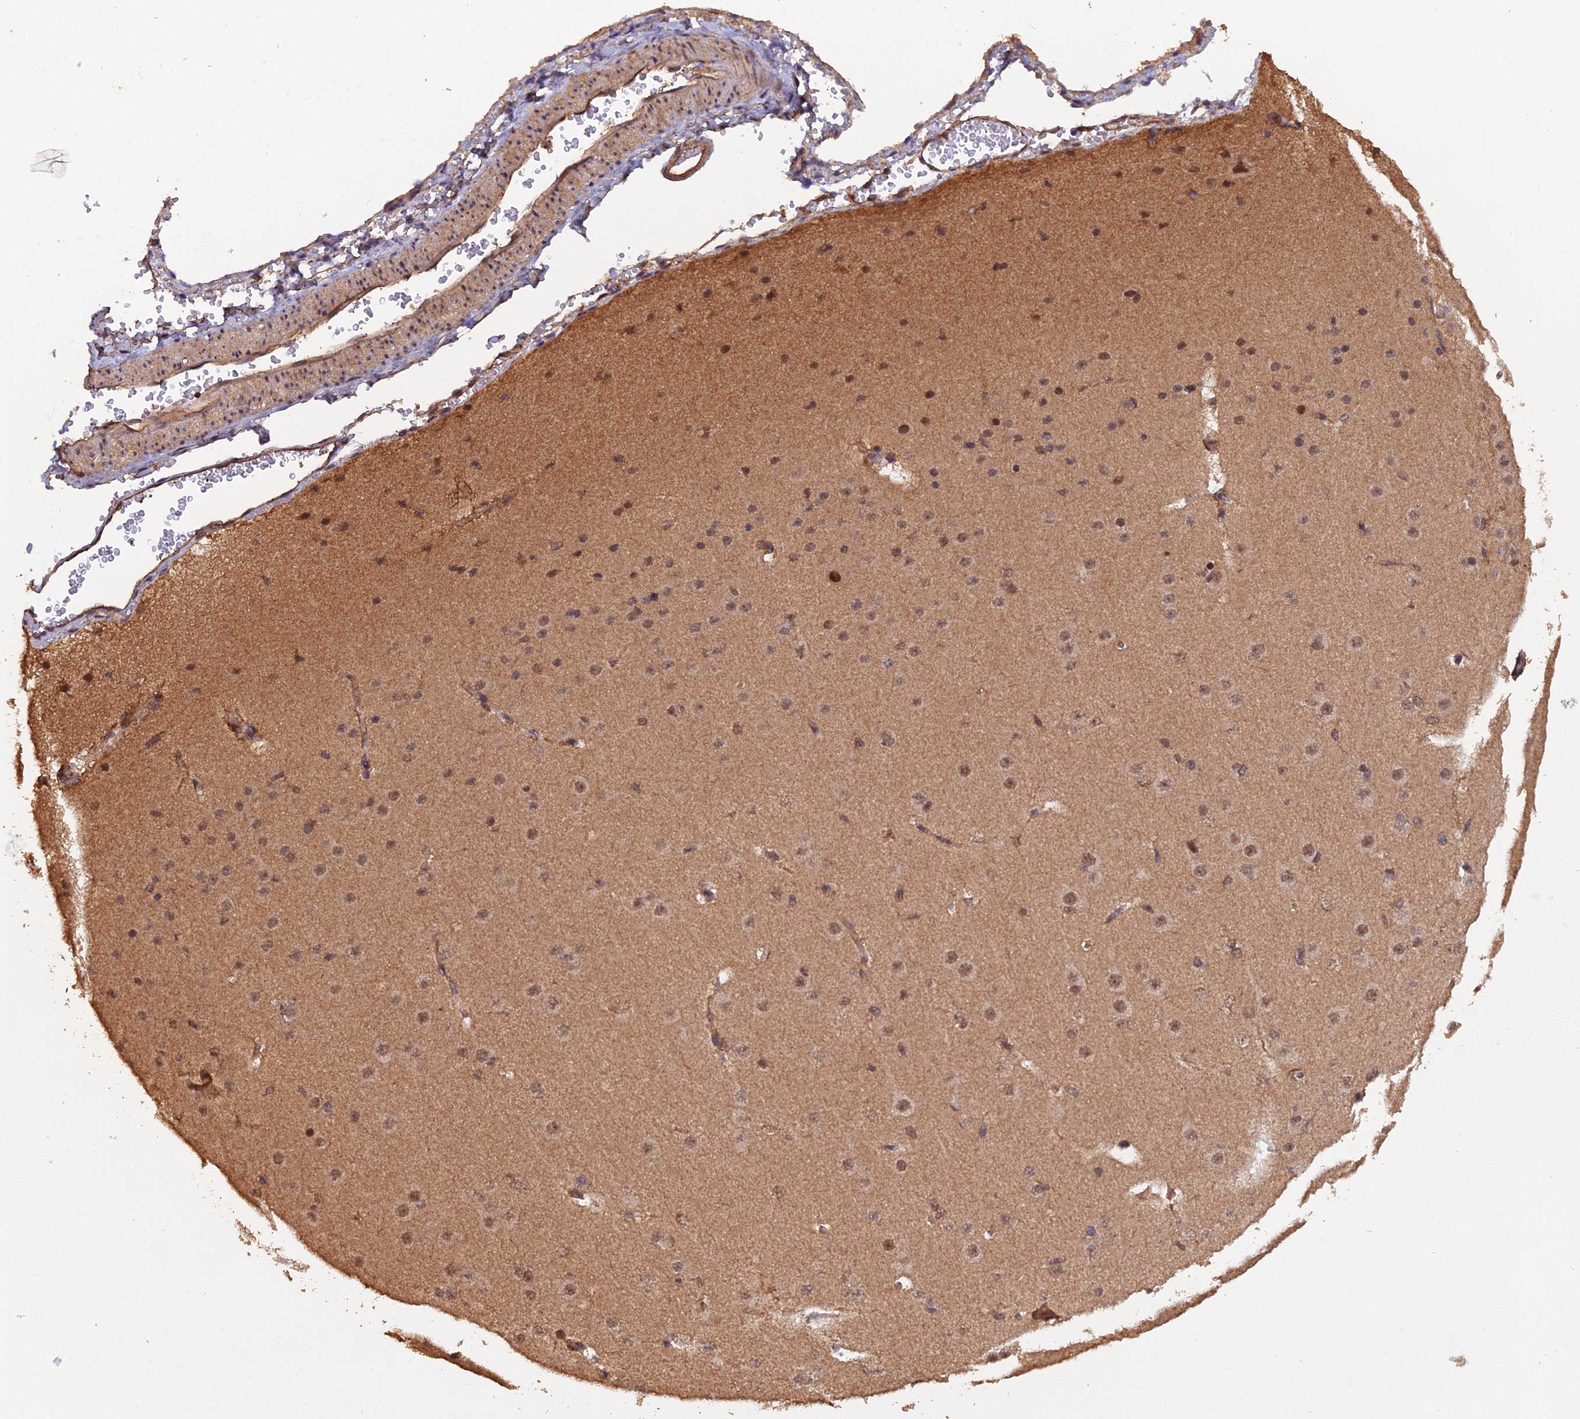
{"staining": {"intensity": "weak", "quantity": ">75%", "location": "cytoplasmic/membranous"}, "tissue": "cerebral cortex", "cell_type": "Endothelial cells", "image_type": "normal", "snomed": [{"axis": "morphology", "description": "Normal tissue, NOS"}, {"axis": "morphology", "description": "Developmental malformation"}, {"axis": "topography", "description": "Cerebral cortex"}], "caption": "Weak cytoplasmic/membranous positivity is seen in about >75% of endothelial cells in unremarkable cerebral cortex. The protein is shown in brown color, while the nuclei are stained blue.", "gene": "RALGAPA2", "patient": {"sex": "female", "age": 30}}